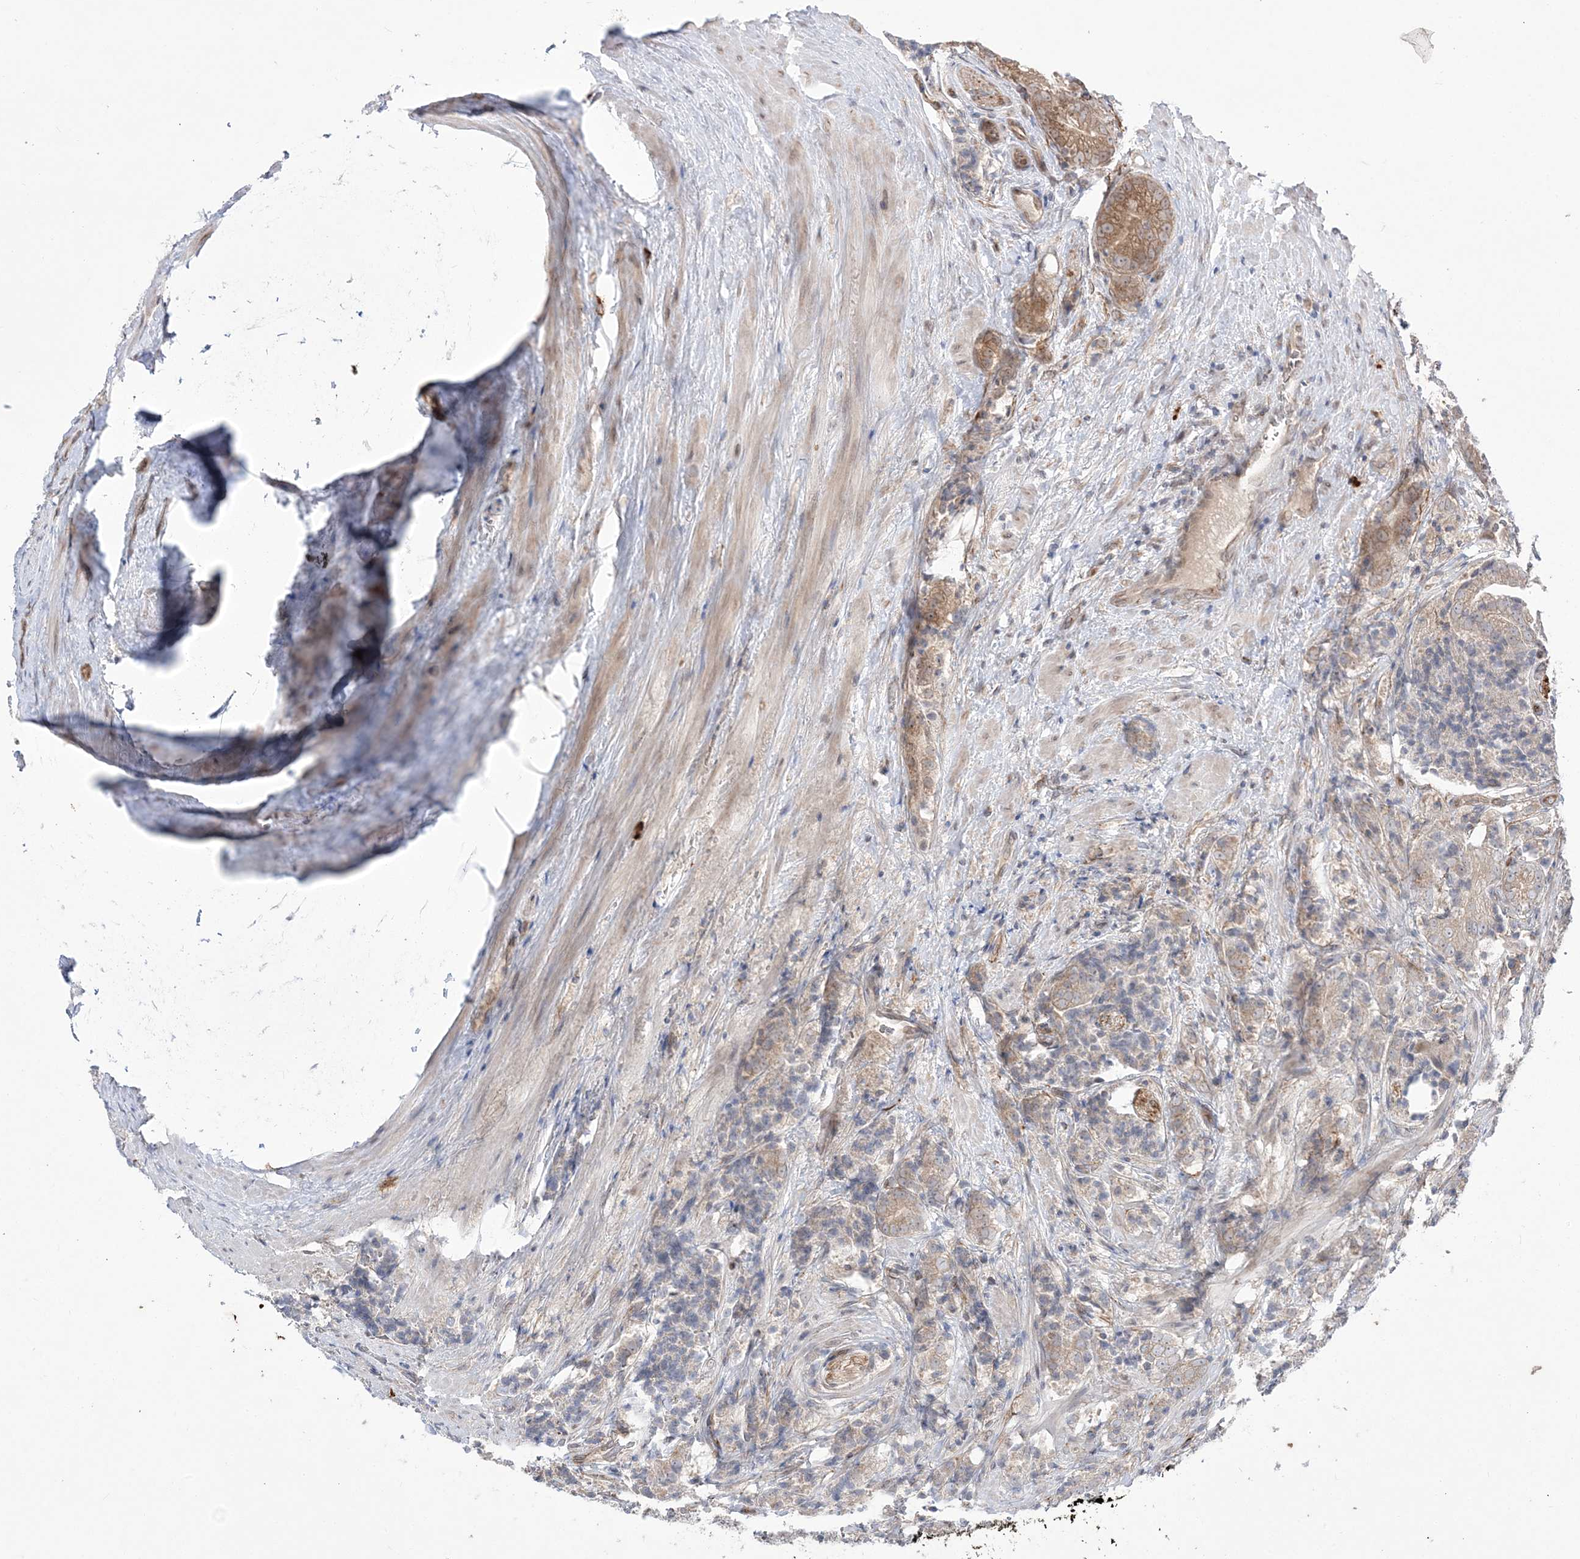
{"staining": {"intensity": "moderate", "quantity": "<25%", "location": "cytoplasmic/membranous"}, "tissue": "prostate cancer", "cell_type": "Tumor cells", "image_type": "cancer", "snomed": [{"axis": "morphology", "description": "Adenocarcinoma, High grade"}, {"axis": "topography", "description": "Prostate"}], "caption": "Human prostate cancer (high-grade adenocarcinoma) stained with a protein marker demonstrates moderate staining in tumor cells.", "gene": "DHX57", "patient": {"sex": "male", "age": 57}}